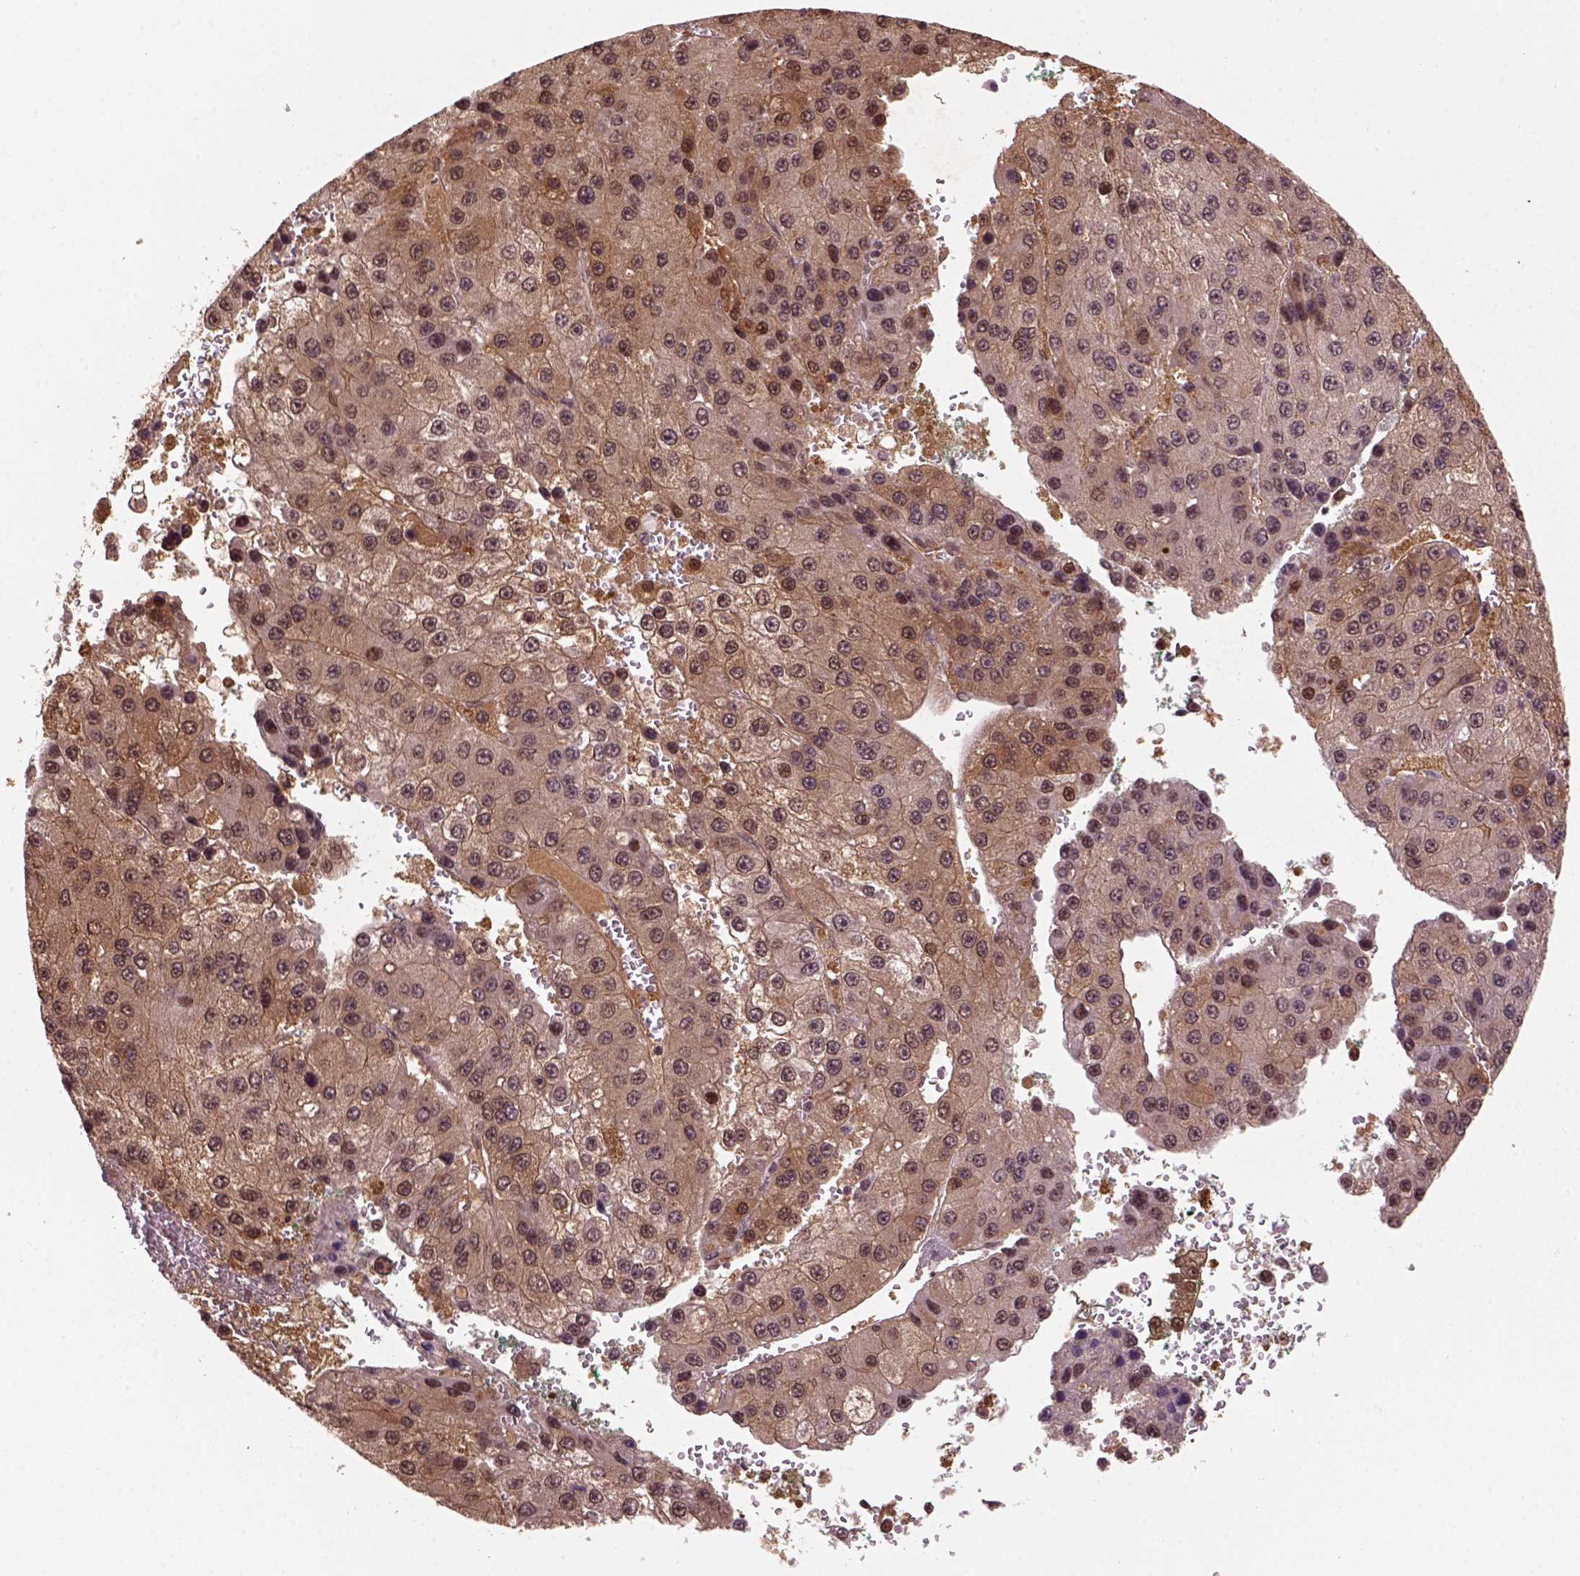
{"staining": {"intensity": "moderate", "quantity": ">75%", "location": "cytoplasmic/membranous,nuclear"}, "tissue": "liver cancer", "cell_type": "Tumor cells", "image_type": "cancer", "snomed": [{"axis": "morphology", "description": "Carcinoma, Hepatocellular, NOS"}, {"axis": "topography", "description": "Liver"}], "caption": "This is an image of immunohistochemistry (IHC) staining of liver hepatocellular carcinoma, which shows moderate expression in the cytoplasmic/membranous and nuclear of tumor cells.", "gene": "GOT1", "patient": {"sex": "female", "age": 73}}